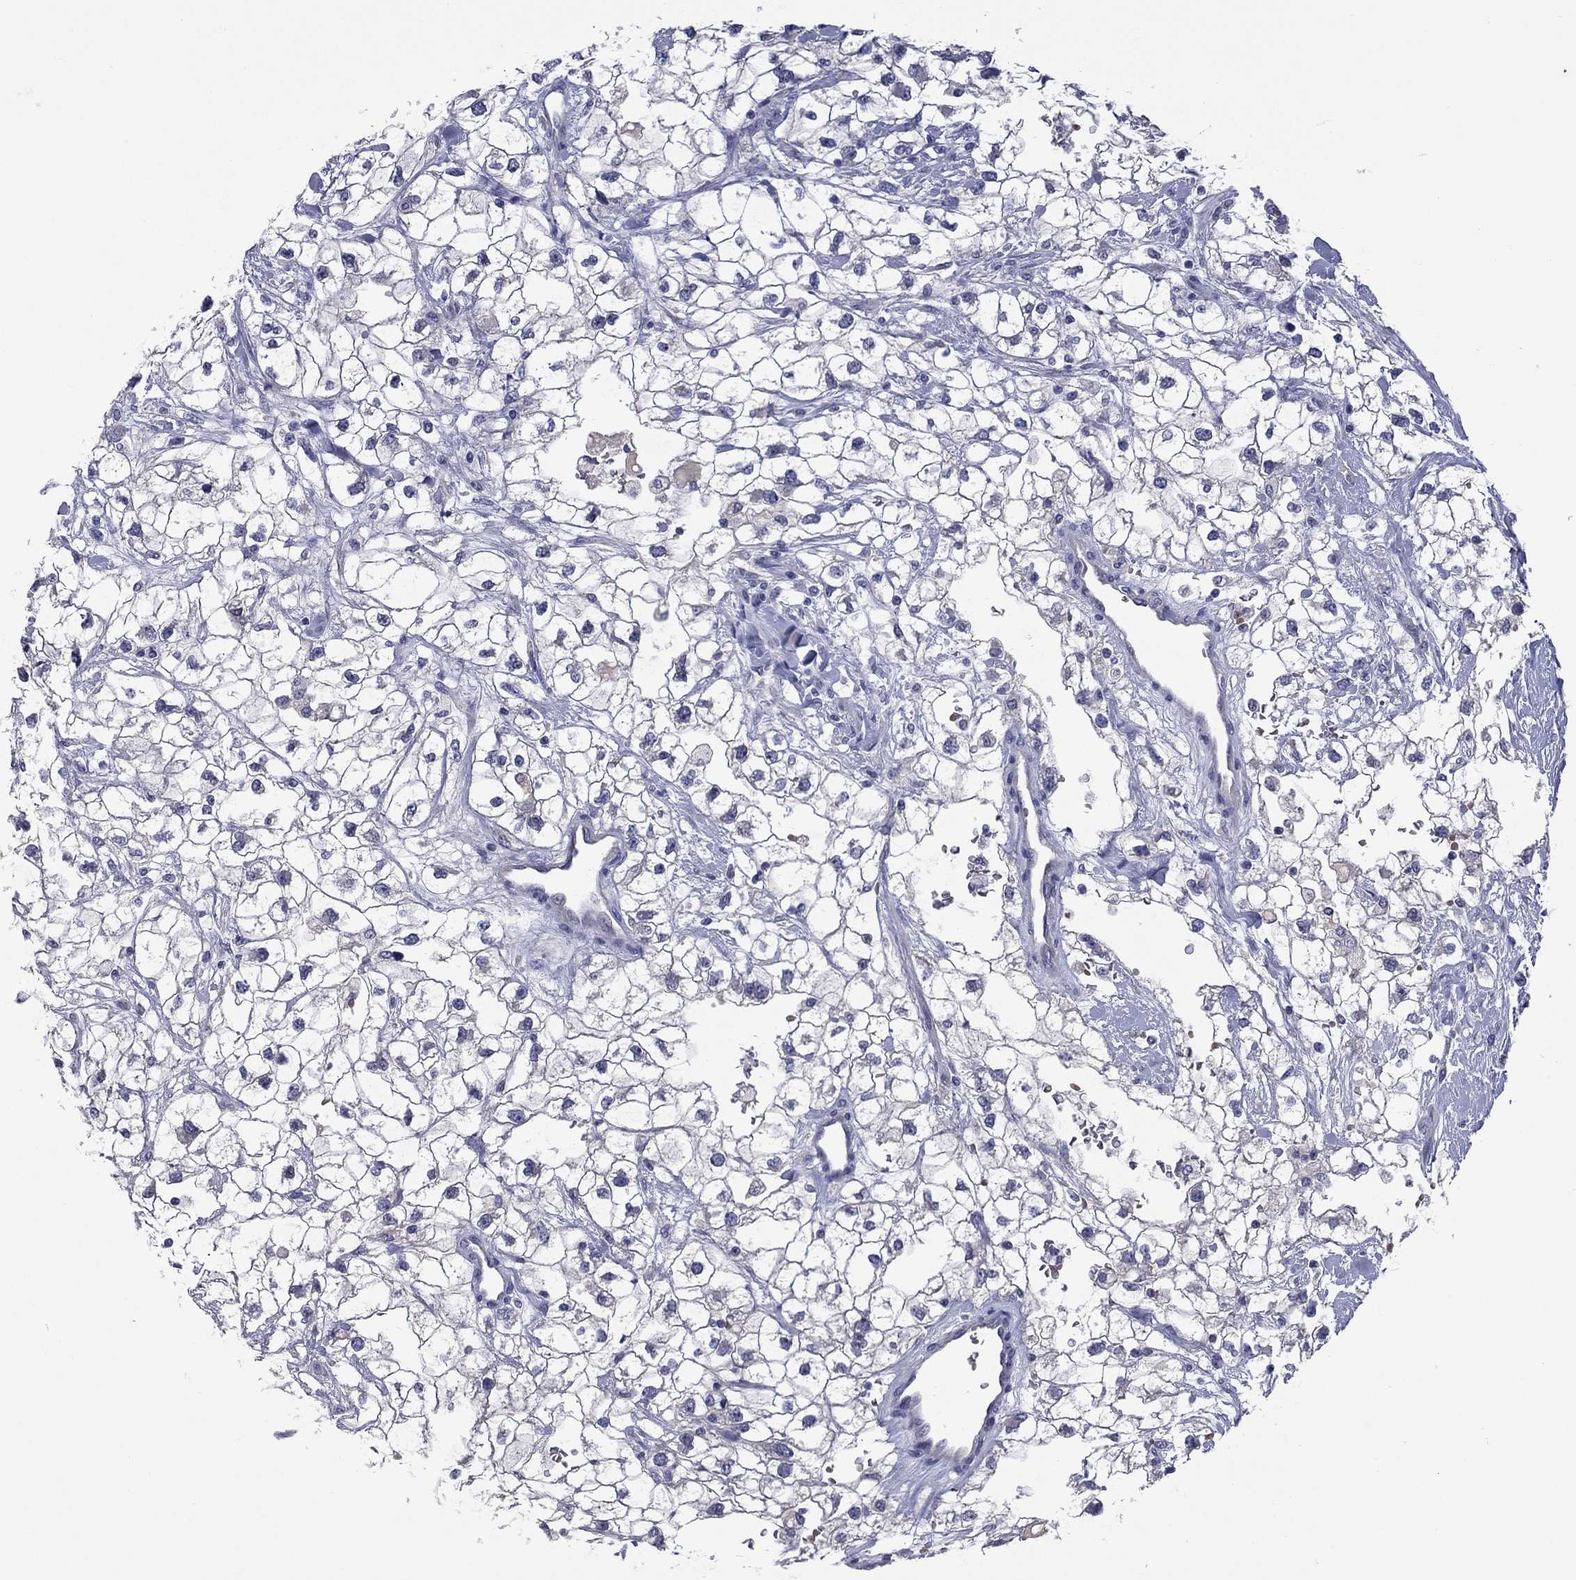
{"staining": {"intensity": "negative", "quantity": "none", "location": "none"}, "tissue": "renal cancer", "cell_type": "Tumor cells", "image_type": "cancer", "snomed": [{"axis": "morphology", "description": "Adenocarcinoma, NOS"}, {"axis": "topography", "description": "Kidney"}], "caption": "Protein analysis of renal cancer (adenocarcinoma) reveals no significant positivity in tumor cells.", "gene": "UNC119B", "patient": {"sex": "male", "age": 59}}